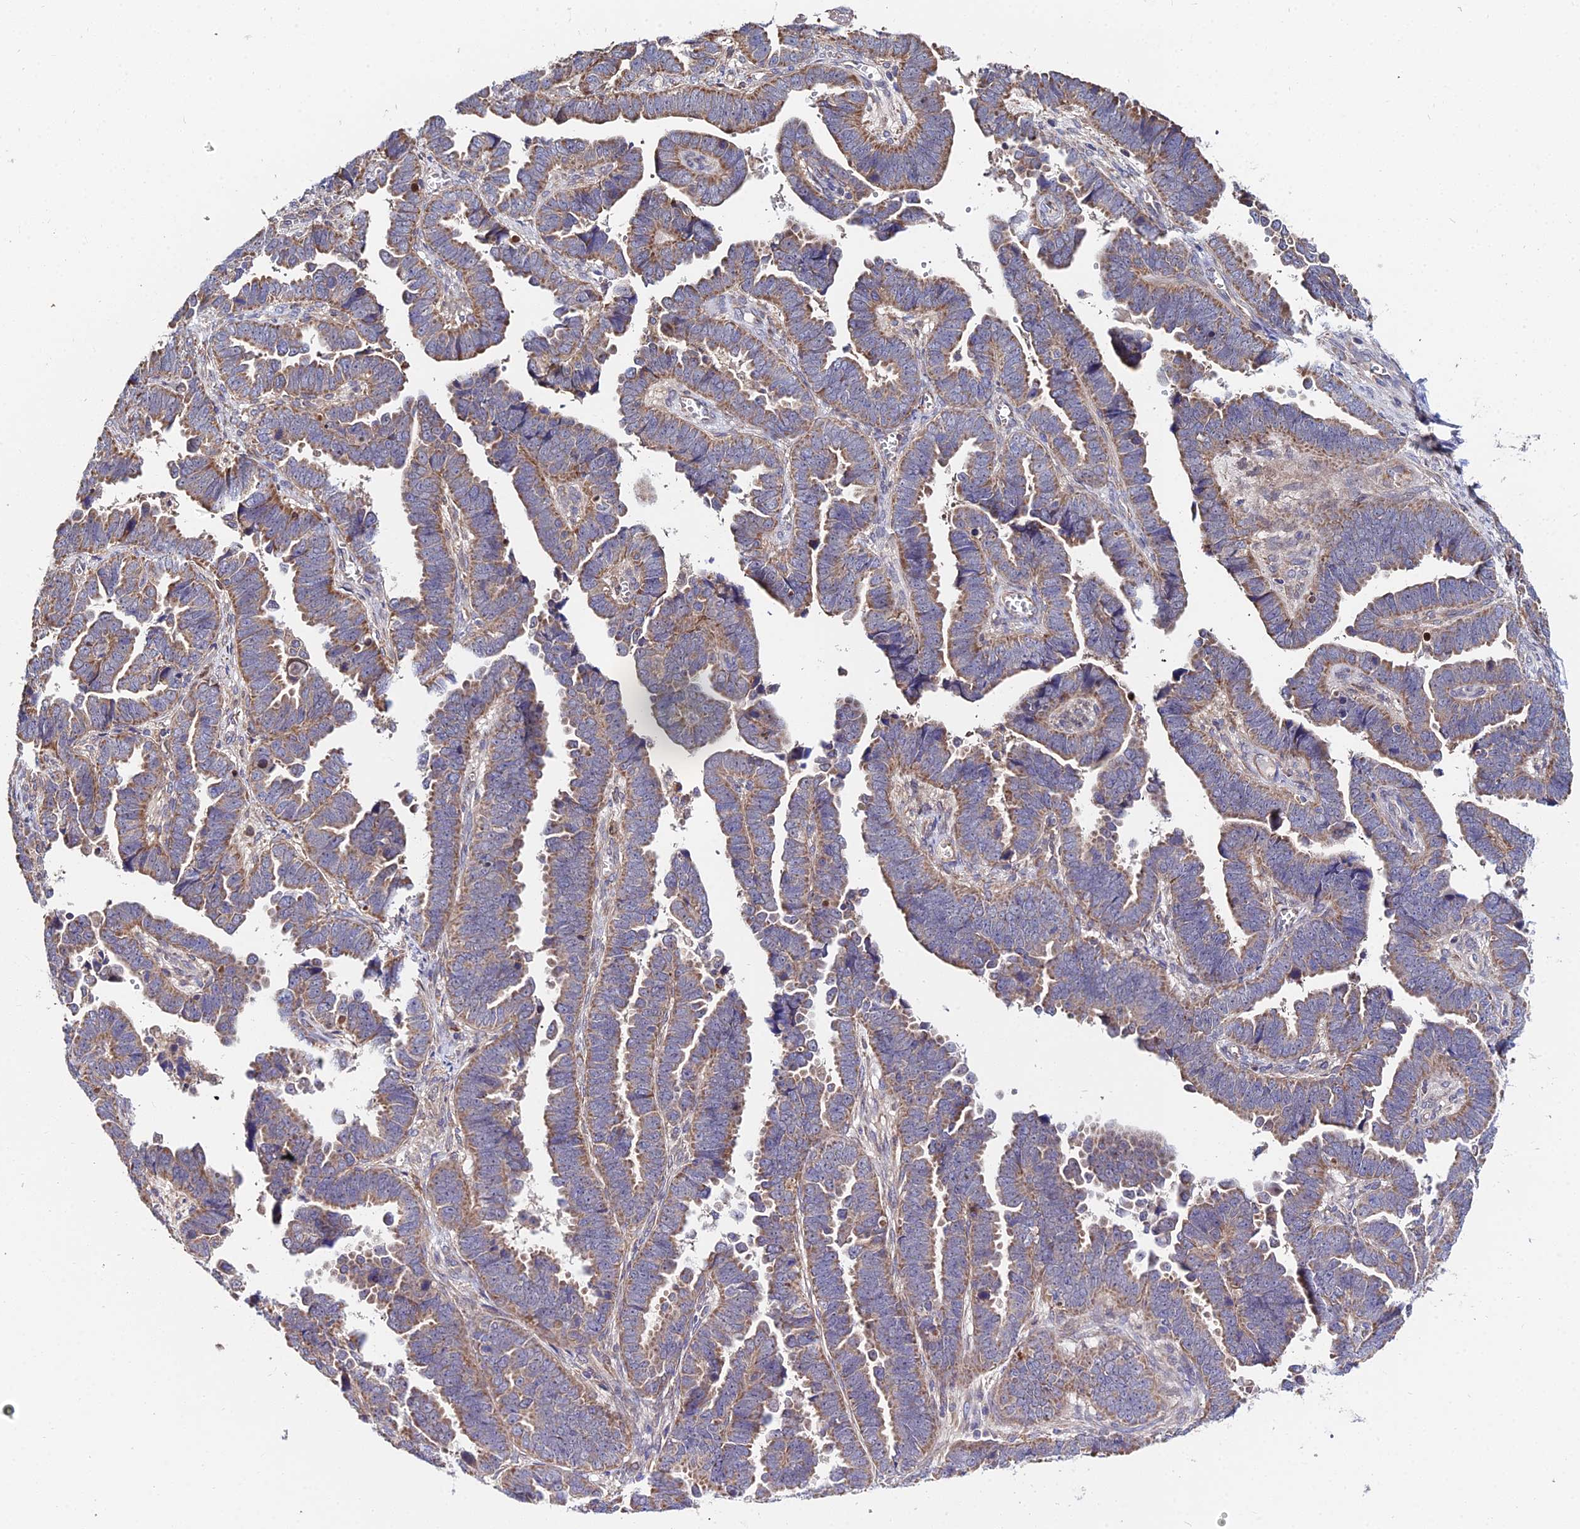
{"staining": {"intensity": "moderate", "quantity": ">75%", "location": "cytoplasmic/membranous"}, "tissue": "endometrial cancer", "cell_type": "Tumor cells", "image_type": "cancer", "snomed": [{"axis": "morphology", "description": "Adenocarcinoma, NOS"}, {"axis": "topography", "description": "Endometrium"}], "caption": "A brown stain labels moderate cytoplasmic/membranous positivity of a protein in human adenocarcinoma (endometrial) tumor cells.", "gene": "CDC37L1", "patient": {"sex": "female", "age": 75}}